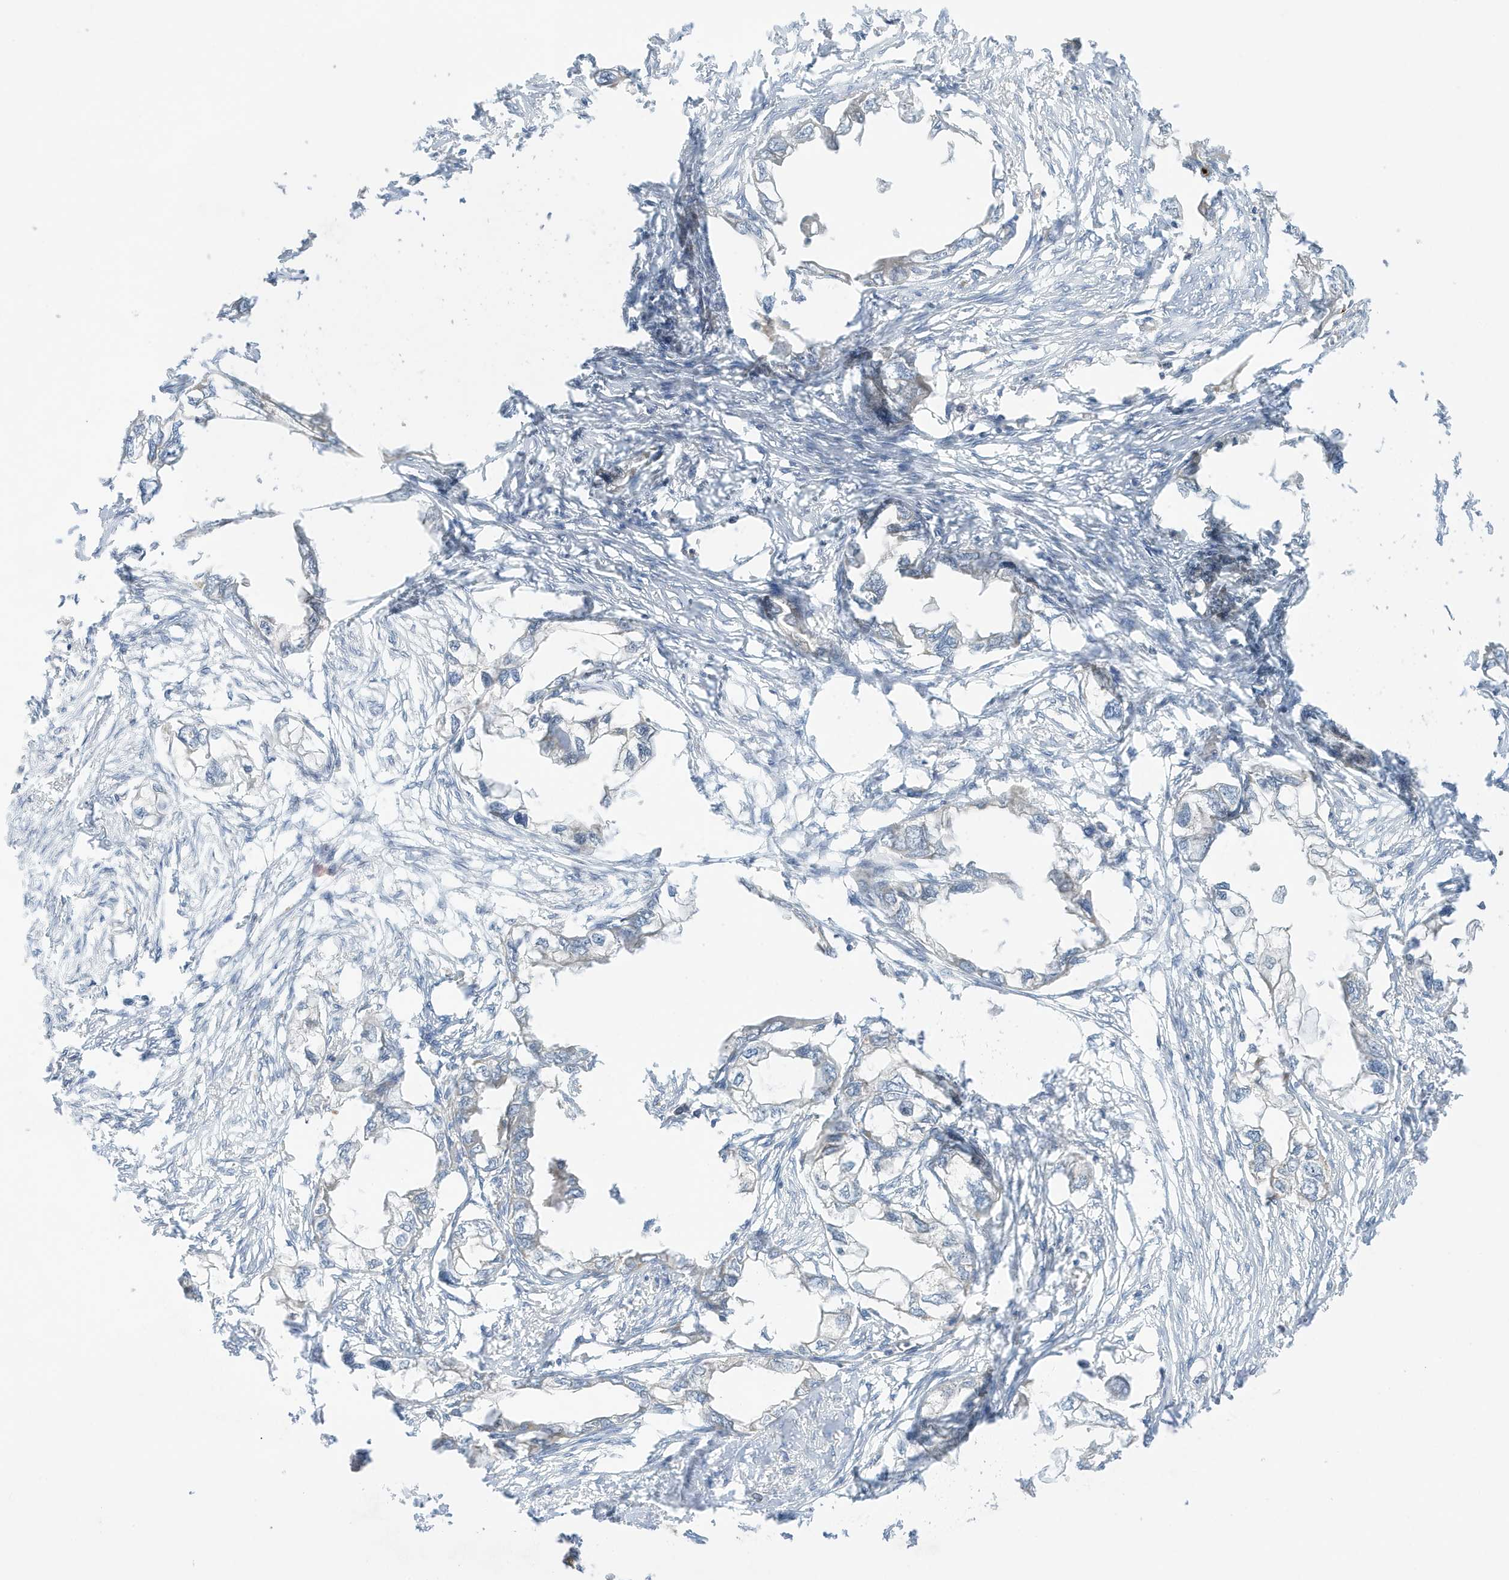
{"staining": {"intensity": "negative", "quantity": "none", "location": "none"}, "tissue": "endometrial cancer", "cell_type": "Tumor cells", "image_type": "cancer", "snomed": [{"axis": "morphology", "description": "Adenocarcinoma, NOS"}, {"axis": "morphology", "description": "Adenocarcinoma, metastatic, NOS"}, {"axis": "topography", "description": "Adipose tissue"}, {"axis": "topography", "description": "Endometrium"}], "caption": "Image shows no protein expression in tumor cells of adenocarcinoma (endometrial) tissue.", "gene": "NPPC", "patient": {"sex": "female", "age": 67}}